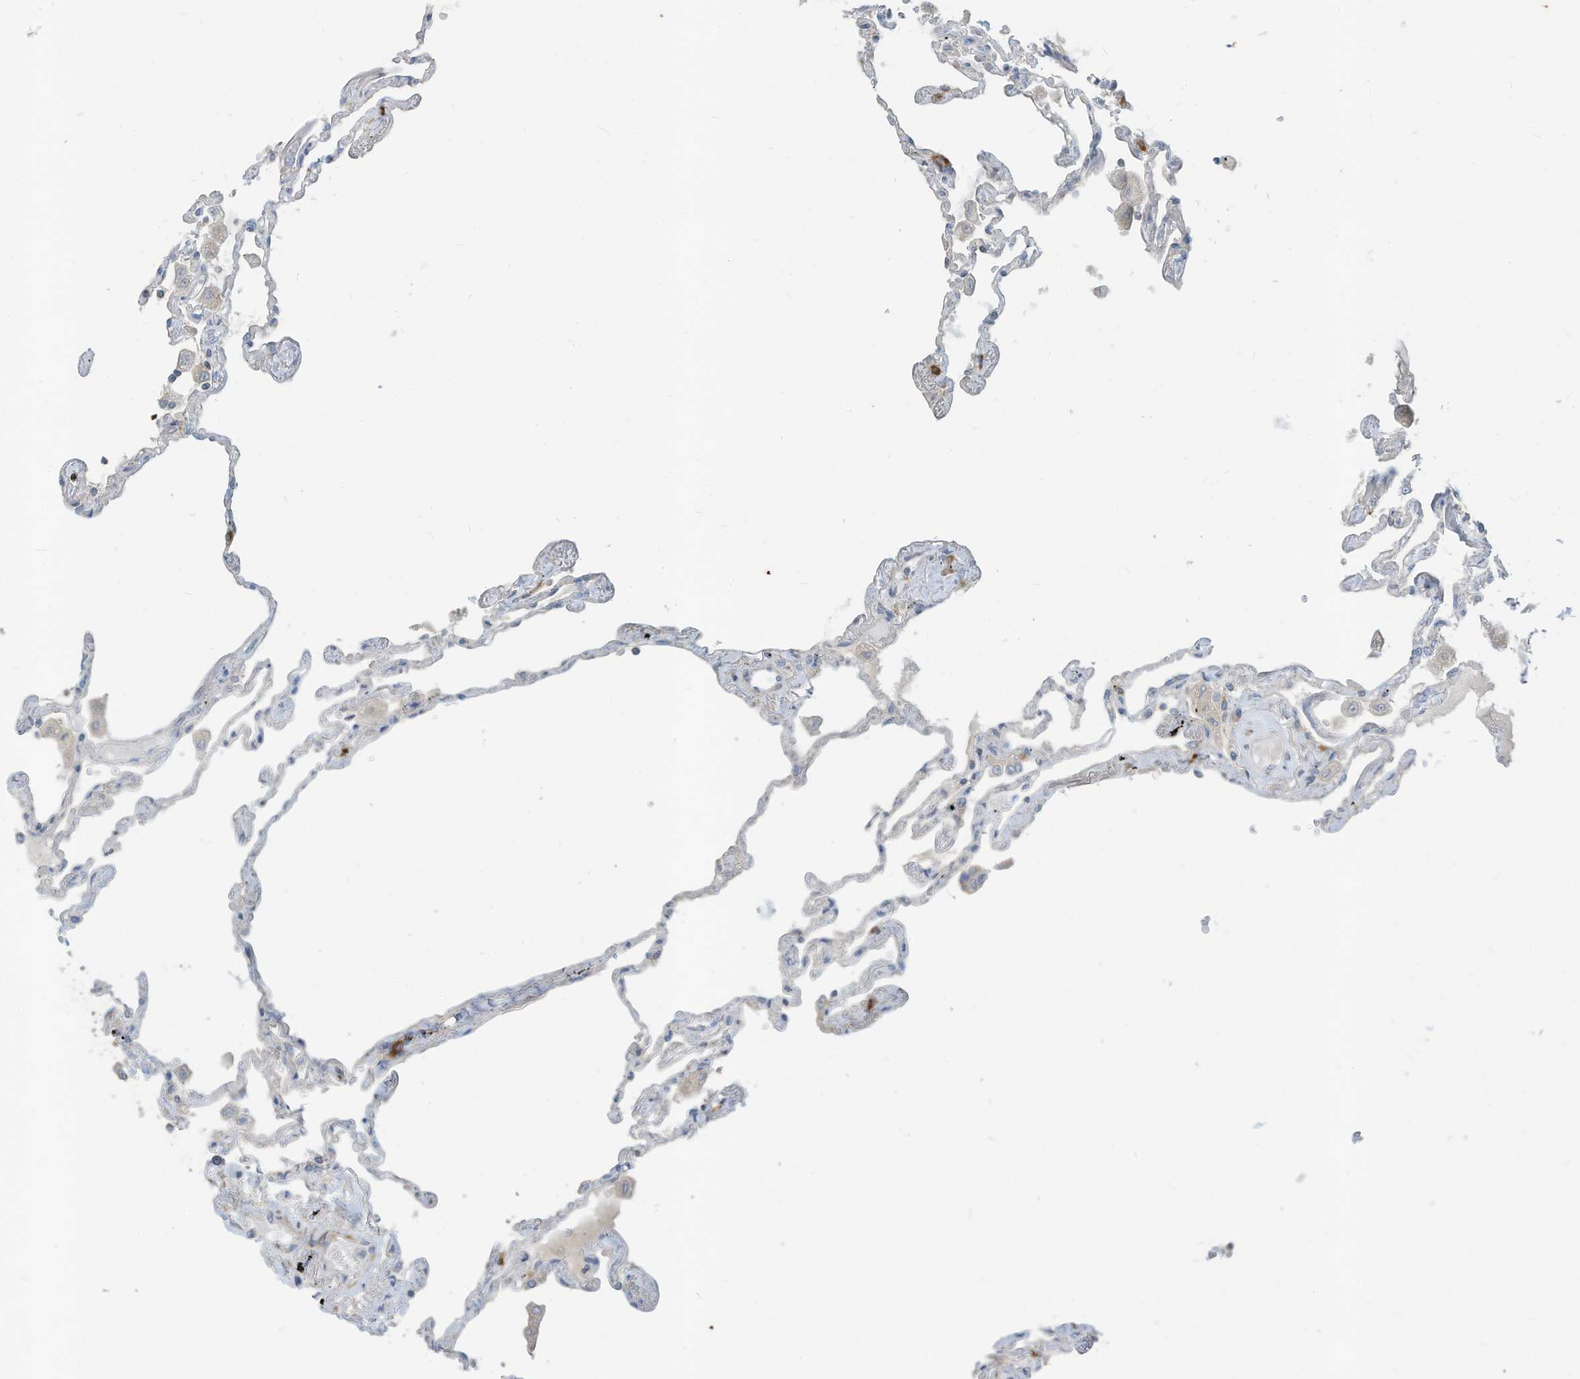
{"staining": {"intensity": "negative", "quantity": "none", "location": "none"}, "tissue": "lung", "cell_type": "Alveolar cells", "image_type": "normal", "snomed": [{"axis": "morphology", "description": "Normal tissue, NOS"}, {"axis": "topography", "description": "Lung"}], "caption": "Alveolar cells are negative for protein expression in benign human lung.", "gene": "GTPBP2", "patient": {"sex": "female", "age": 67}}